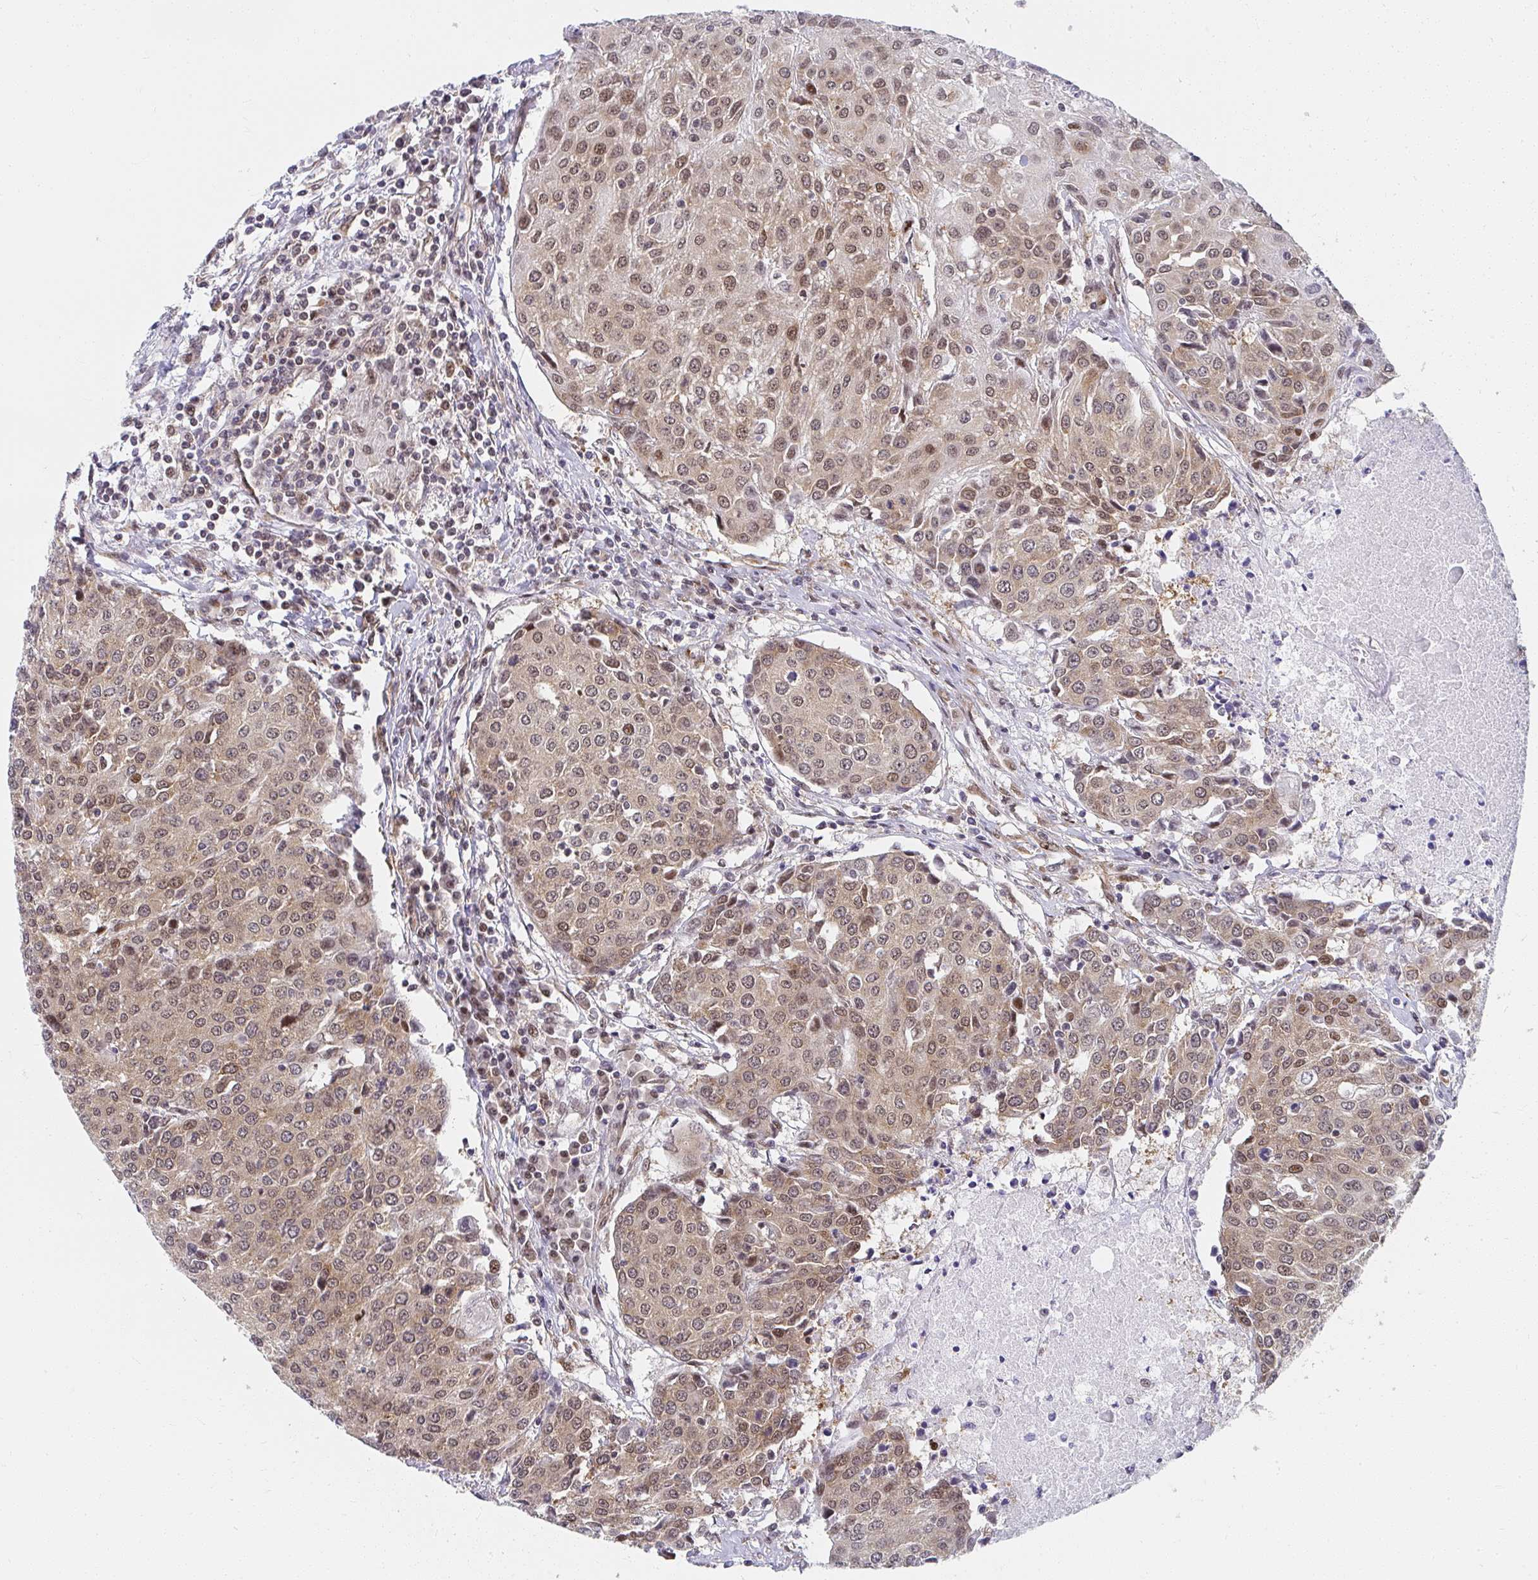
{"staining": {"intensity": "moderate", "quantity": ">75%", "location": "nuclear"}, "tissue": "urothelial cancer", "cell_type": "Tumor cells", "image_type": "cancer", "snomed": [{"axis": "morphology", "description": "Urothelial carcinoma, High grade"}, {"axis": "topography", "description": "Urinary bladder"}], "caption": "This photomicrograph shows immunohistochemistry staining of human urothelial cancer, with medium moderate nuclear positivity in about >75% of tumor cells.", "gene": "SYNCRIP", "patient": {"sex": "female", "age": 85}}